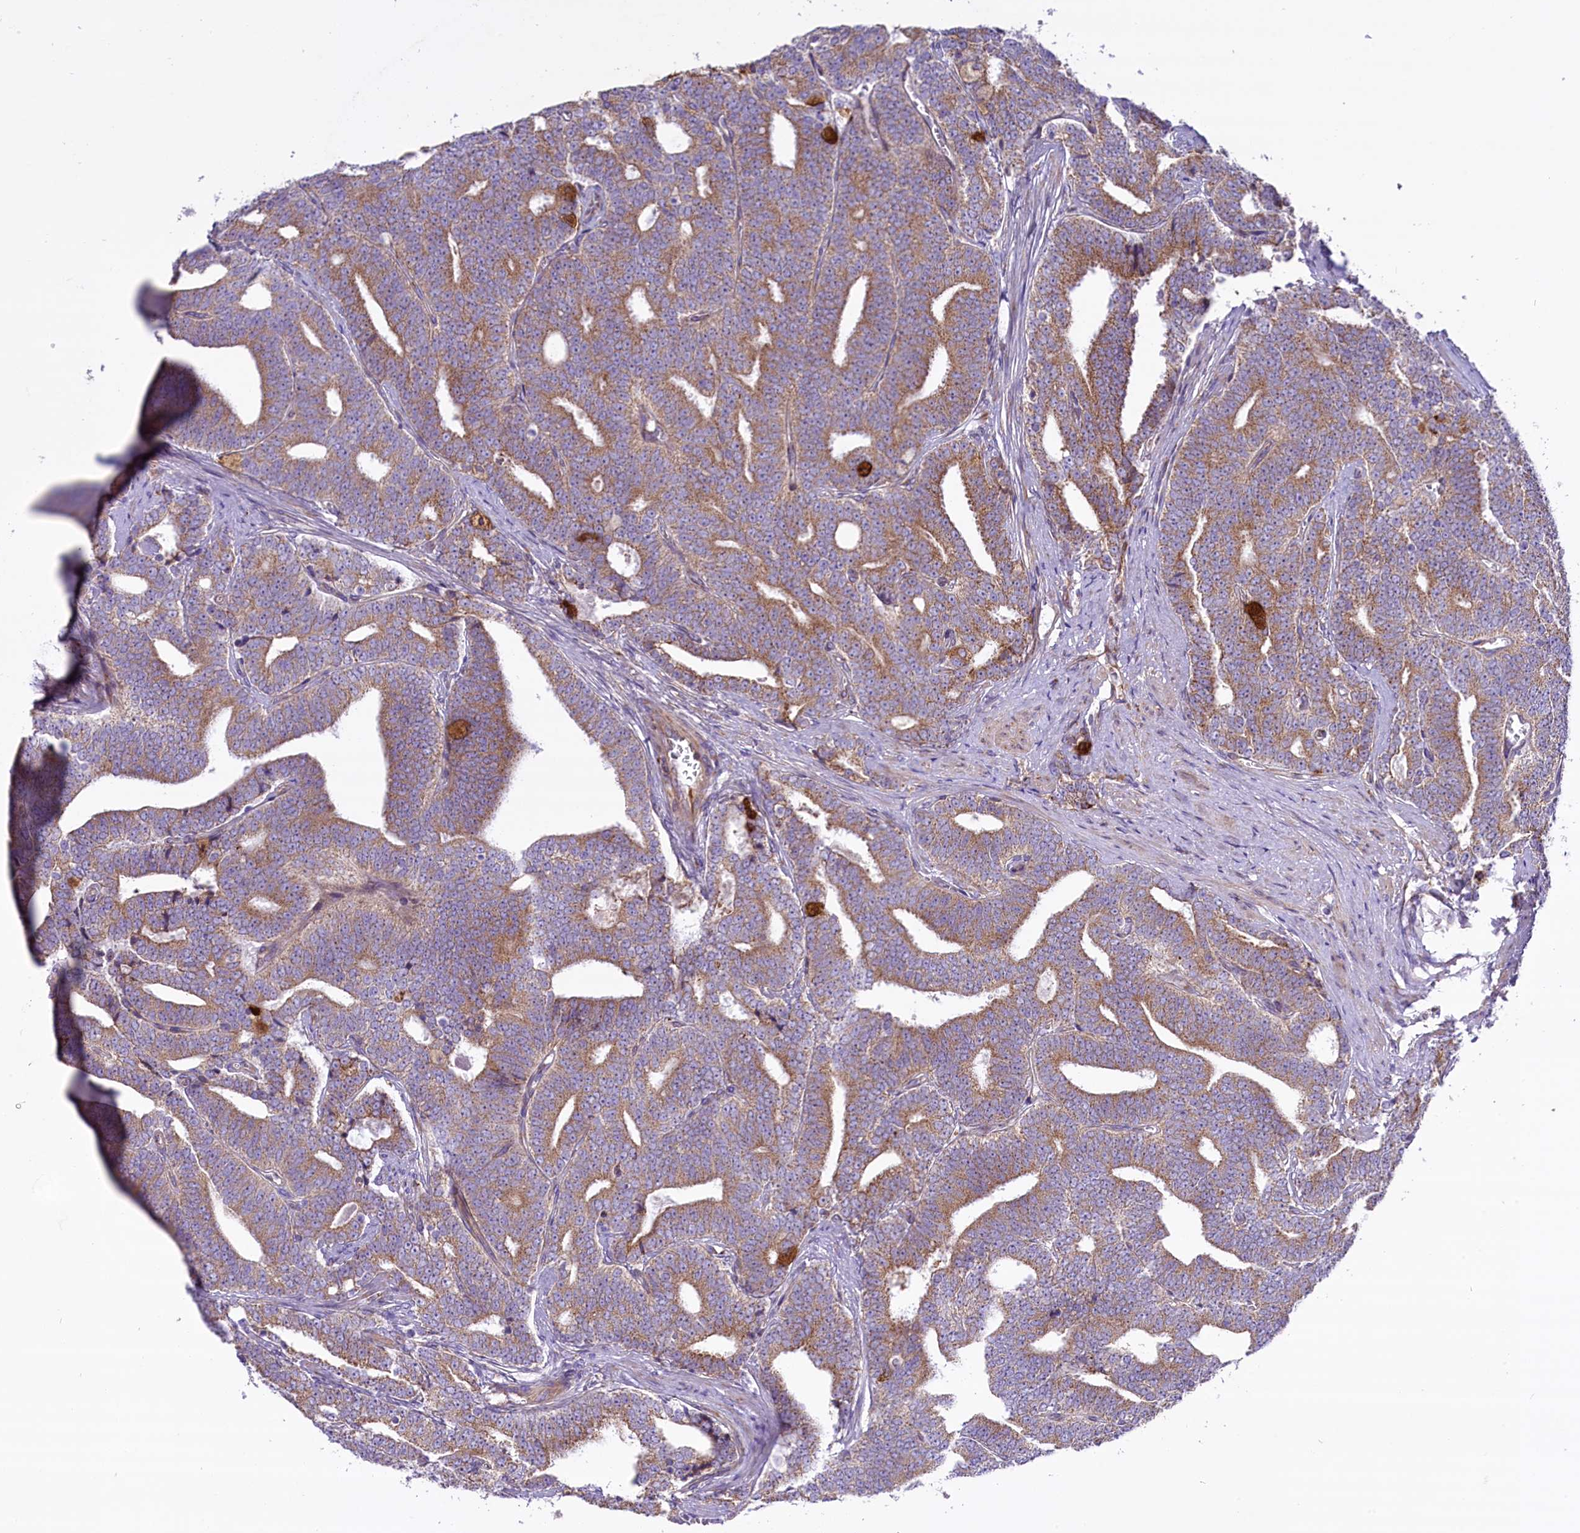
{"staining": {"intensity": "moderate", "quantity": ">75%", "location": "cytoplasmic/membranous"}, "tissue": "prostate cancer", "cell_type": "Tumor cells", "image_type": "cancer", "snomed": [{"axis": "morphology", "description": "Adenocarcinoma, High grade"}, {"axis": "topography", "description": "Prostate and seminal vesicle, NOS"}], "caption": "IHC micrograph of human high-grade adenocarcinoma (prostate) stained for a protein (brown), which exhibits medium levels of moderate cytoplasmic/membranous staining in about >75% of tumor cells.", "gene": "PTPRU", "patient": {"sex": "male", "age": 67}}